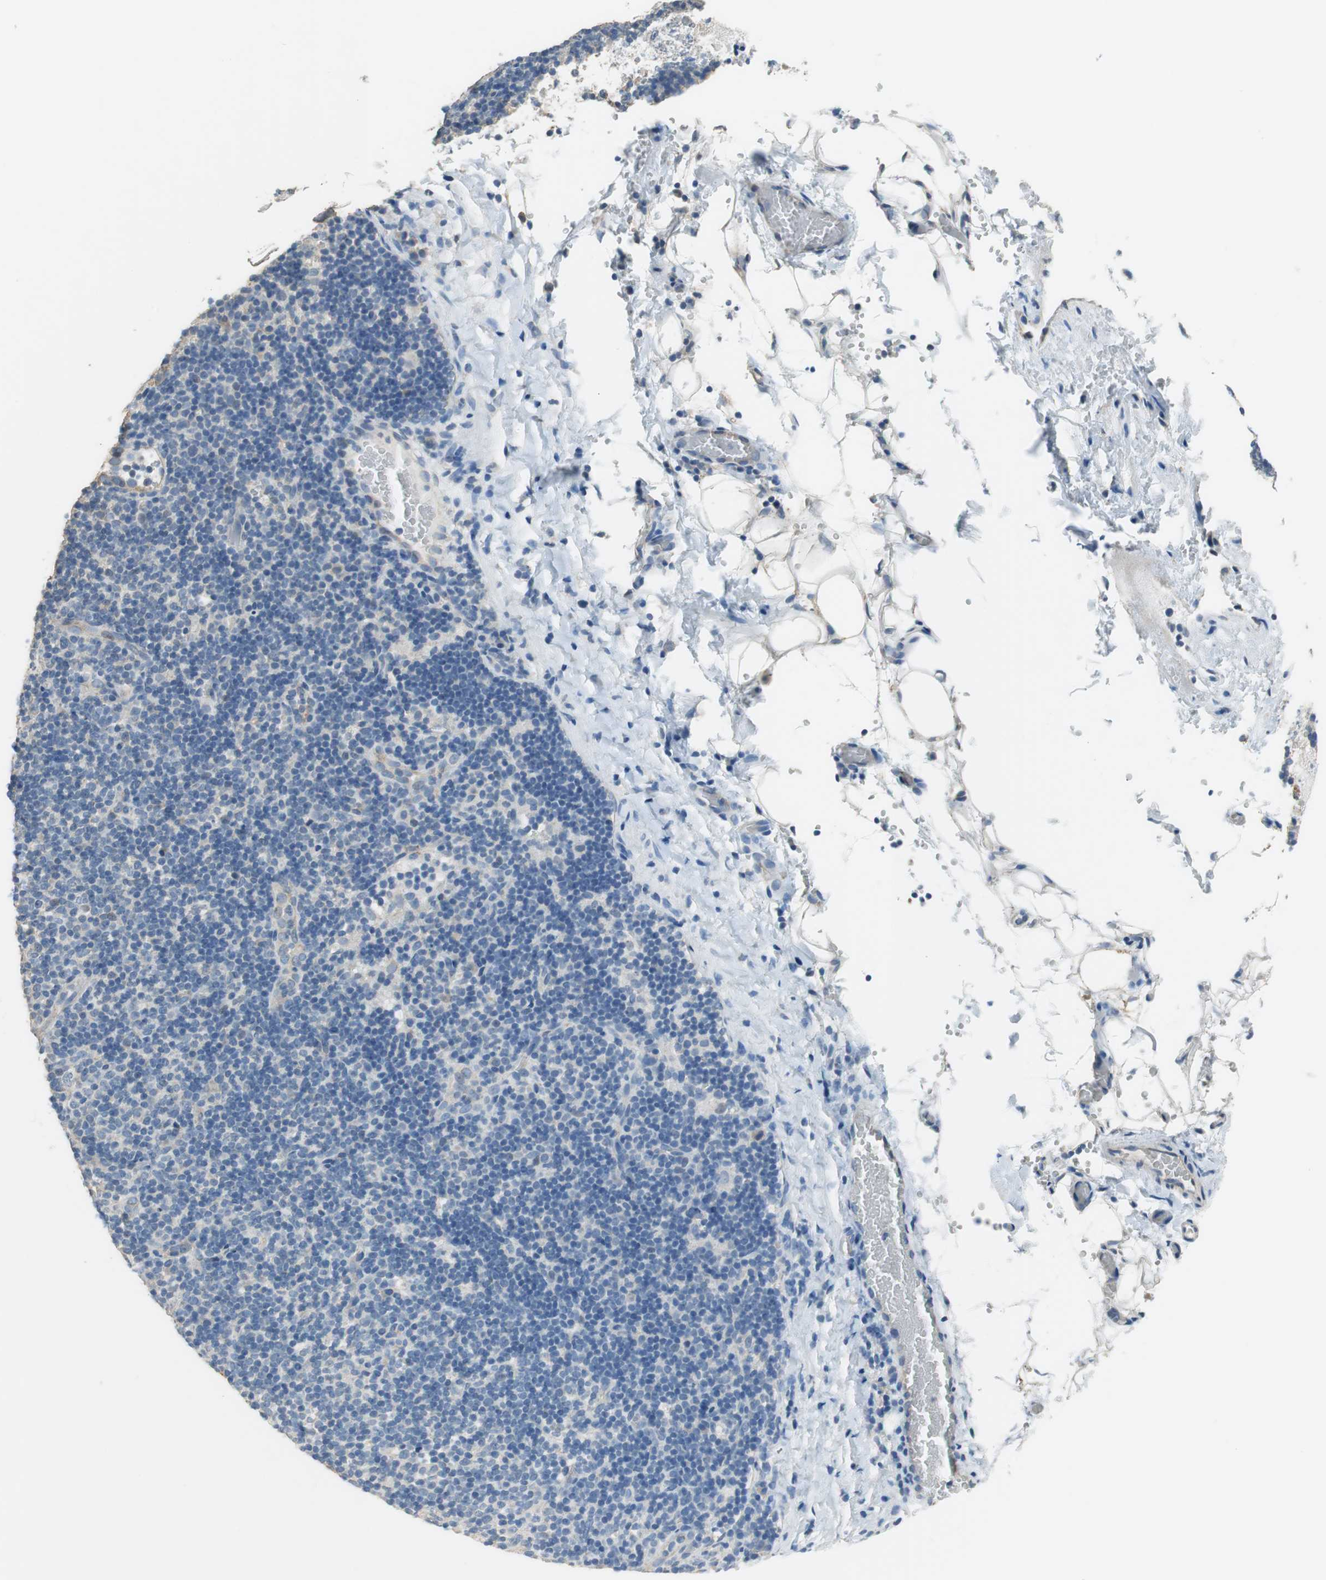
{"staining": {"intensity": "negative", "quantity": "none", "location": "none"}, "tissue": "lymphoma", "cell_type": "Tumor cells", "image_type": "cancer", "snomed": [{"axis": "morphology", "description": "Hodgkin's disease, NOS"}, {"axis": "topography", "description": "Lymph node"}], "caption": "An image of Hodgkin's disease stained for a protein exhibits no brown staining in tumor cells.", "gene": "ALDH4A1", "patient": {"sex": "female", "age": 57}}